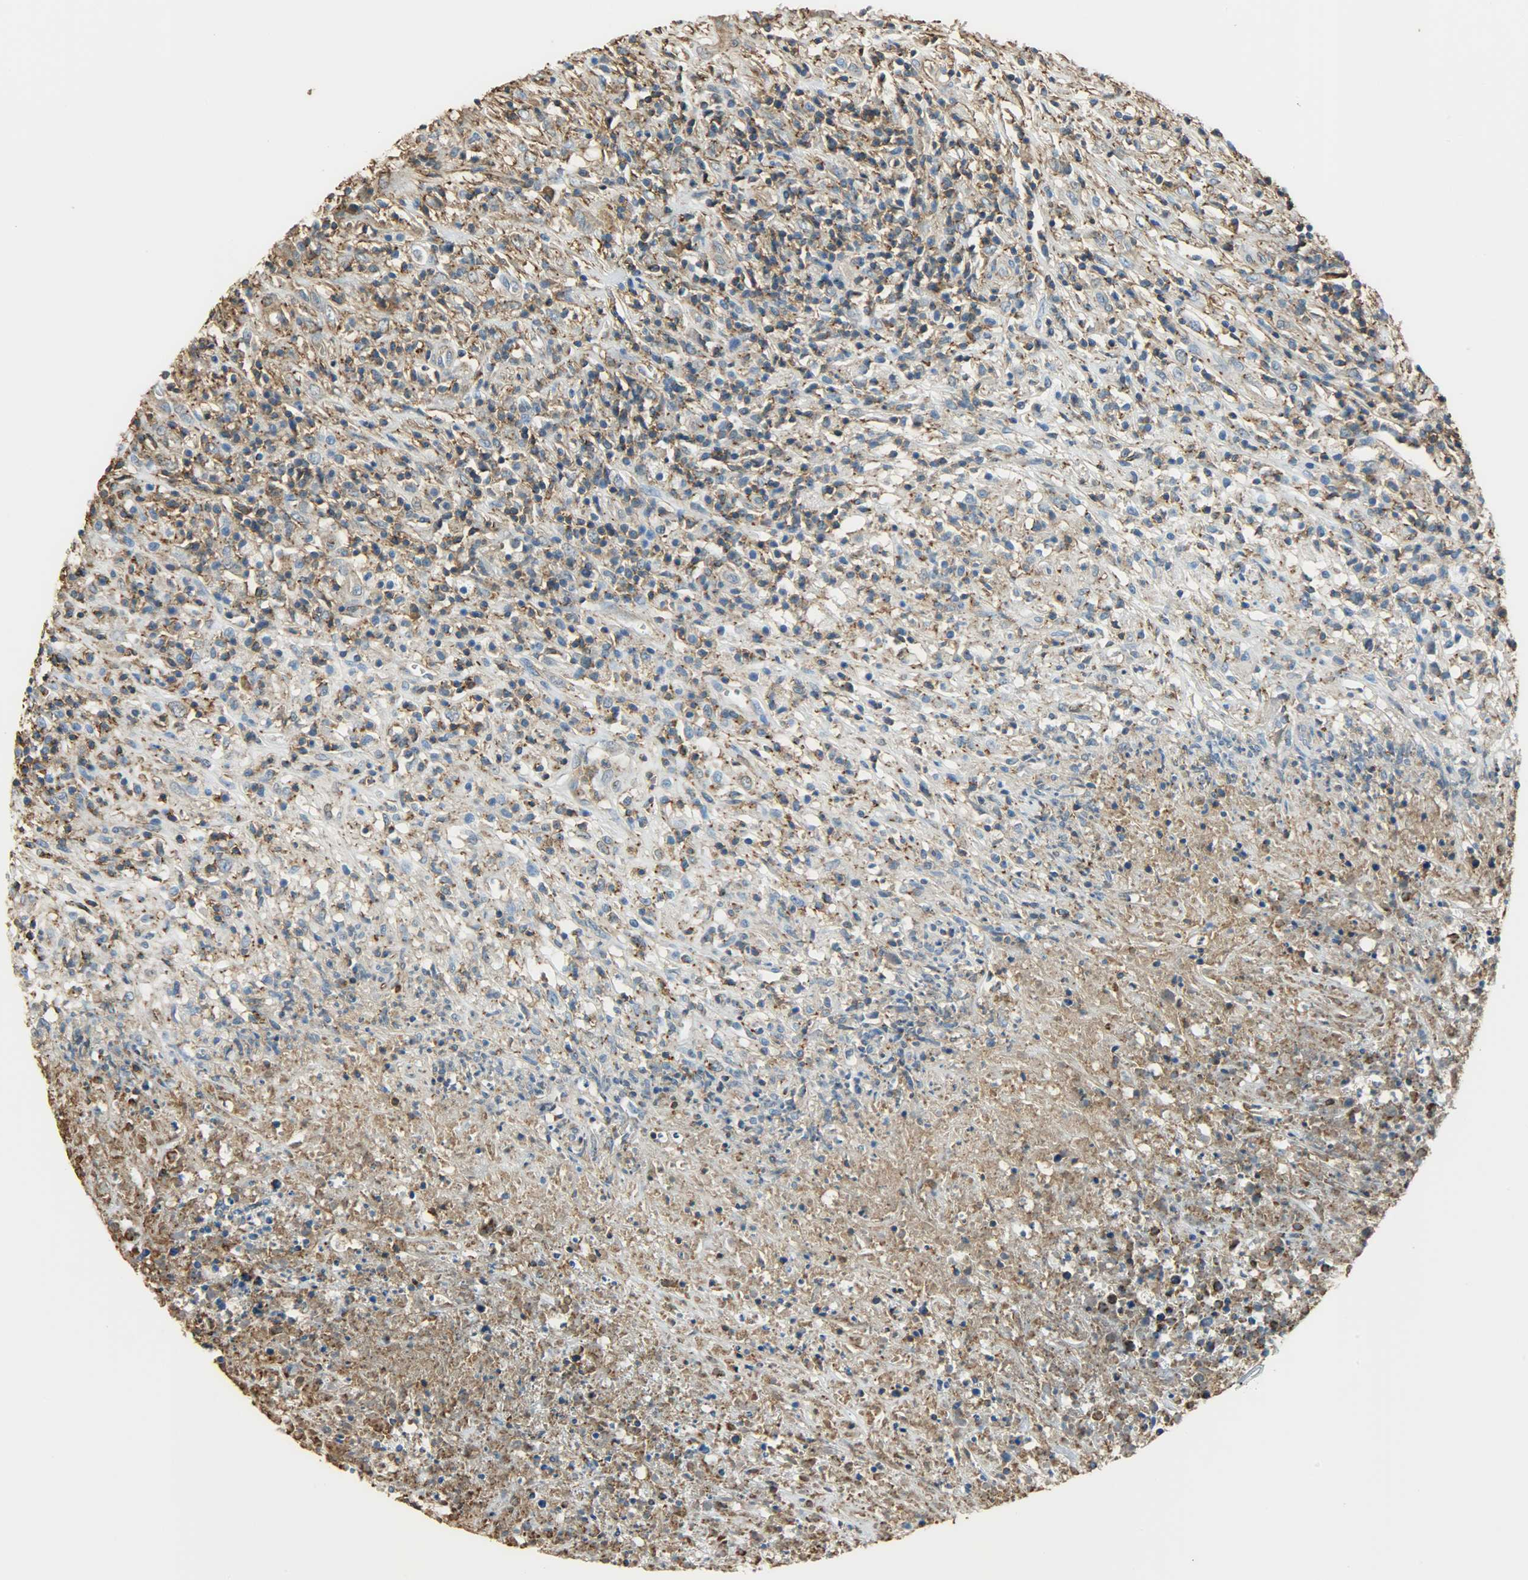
{"staining": {"intensity": "moderate", "quantity": ">75%", "location": "cytoplasmic/membranous"}, "tissue": "lymphoma", "cell_type": "Tumor cells", "image_type": "cancer", "snomed": [{"axis": "morphology", "description": "Malignant lymphoma, non-Hodgkin's type, High grade"}, {"axis": "topography", "description": "Lymph node"}], "caption": "Lymphoma stained with a brown dye displays moderate cytoplasmic/membranous positive positivity in approximately >75% of tumor cells.", "gene": "ANXA6", "patient": {"sex": "female", "age": 84}}